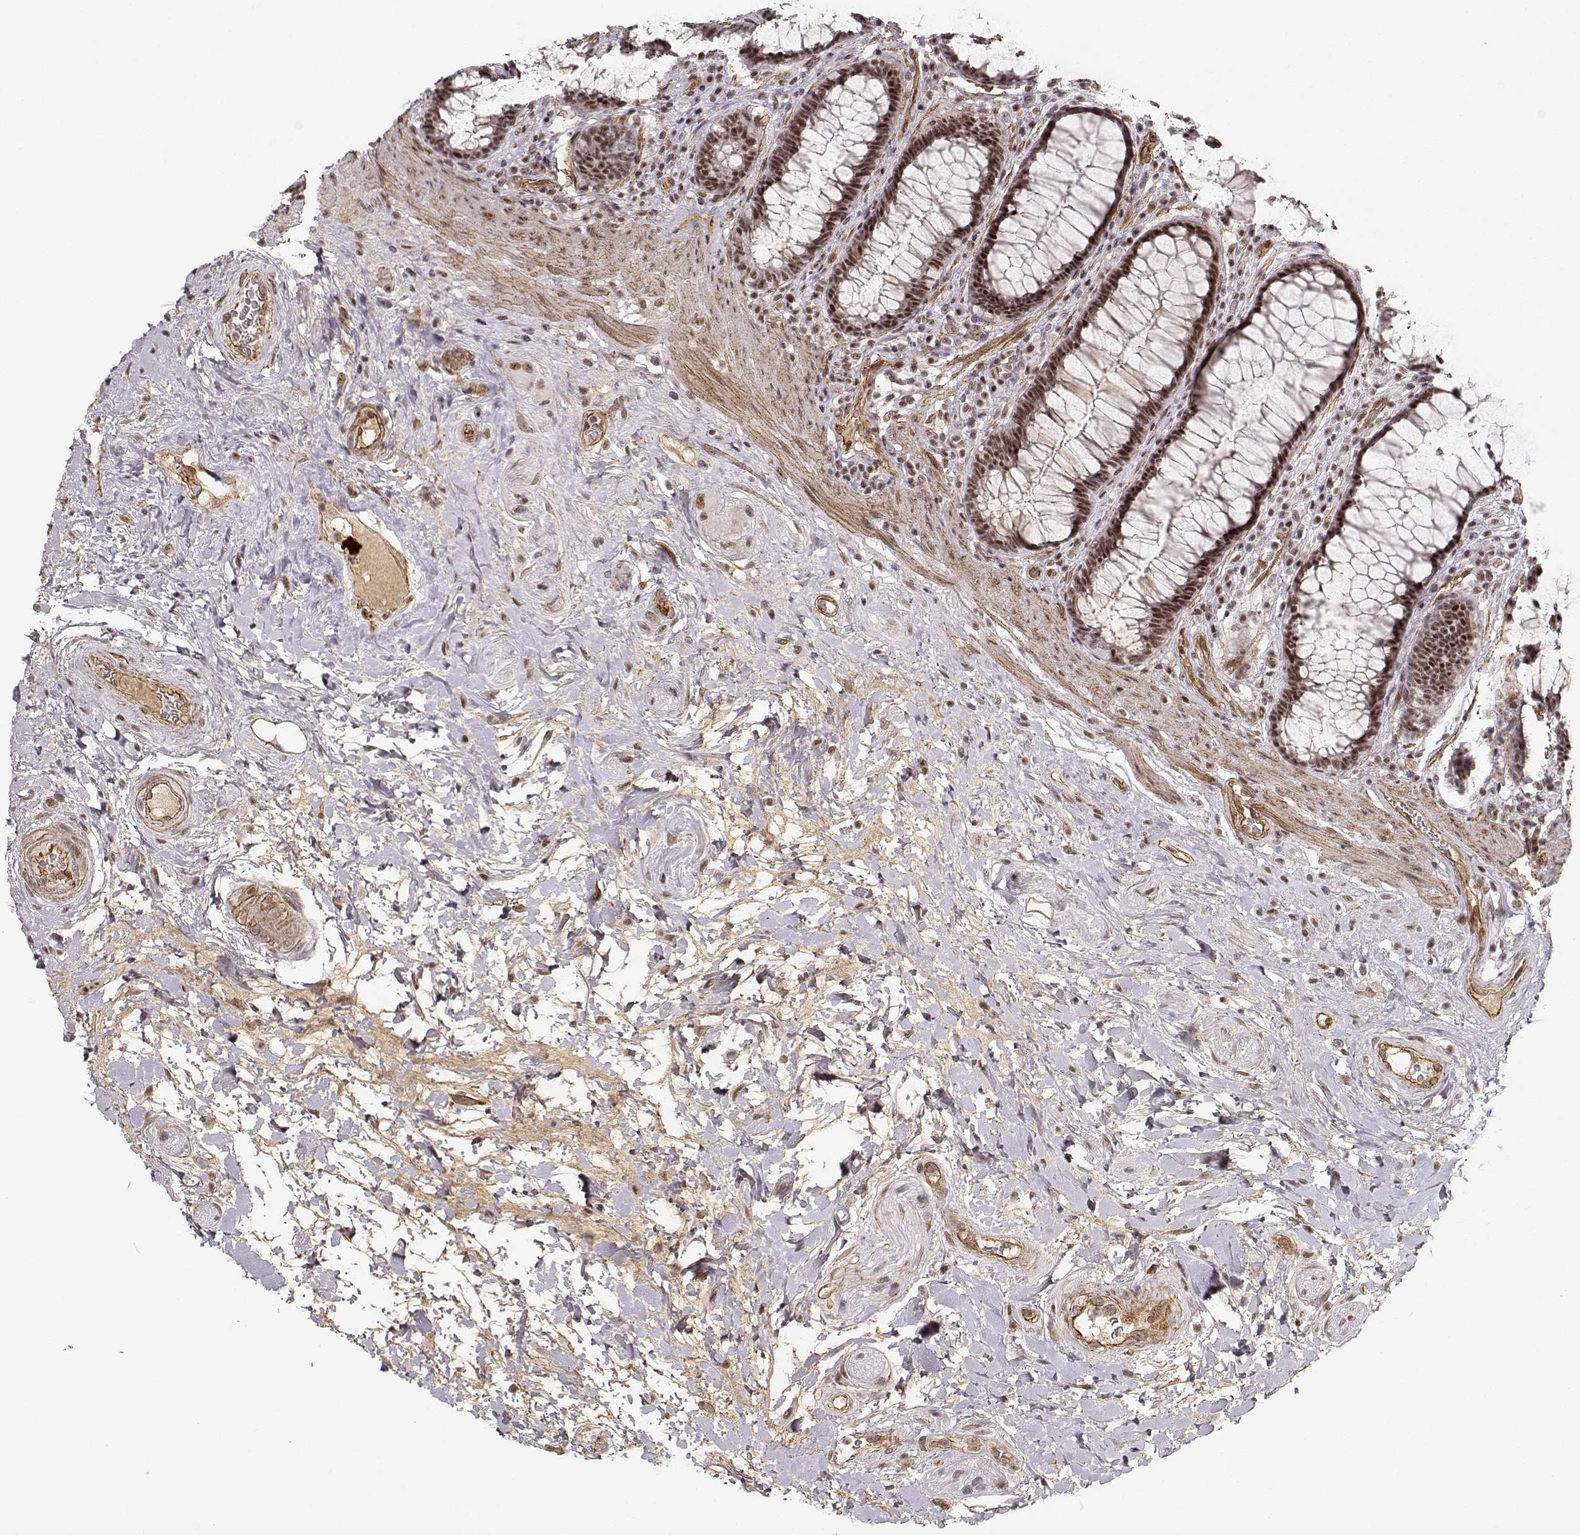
{"staining": {"intensity": "strong", "quantity": ">75%", "location": "nuclear"}, "tissue": "rectum", "cell_type": "Glandular cells", "image_type": "normal", "snomed": [{"axis": "morphology", "description": "Normal tissue, NOS"}, {"axis": "topography", "description": "Rectum"}], "caption": "Strong nuclear expression for a protein is present in about >75% of glandular cells of benign rectum using IHC.", "gene": "CIR1", "patient": {"sex": "male", "age": 72}}